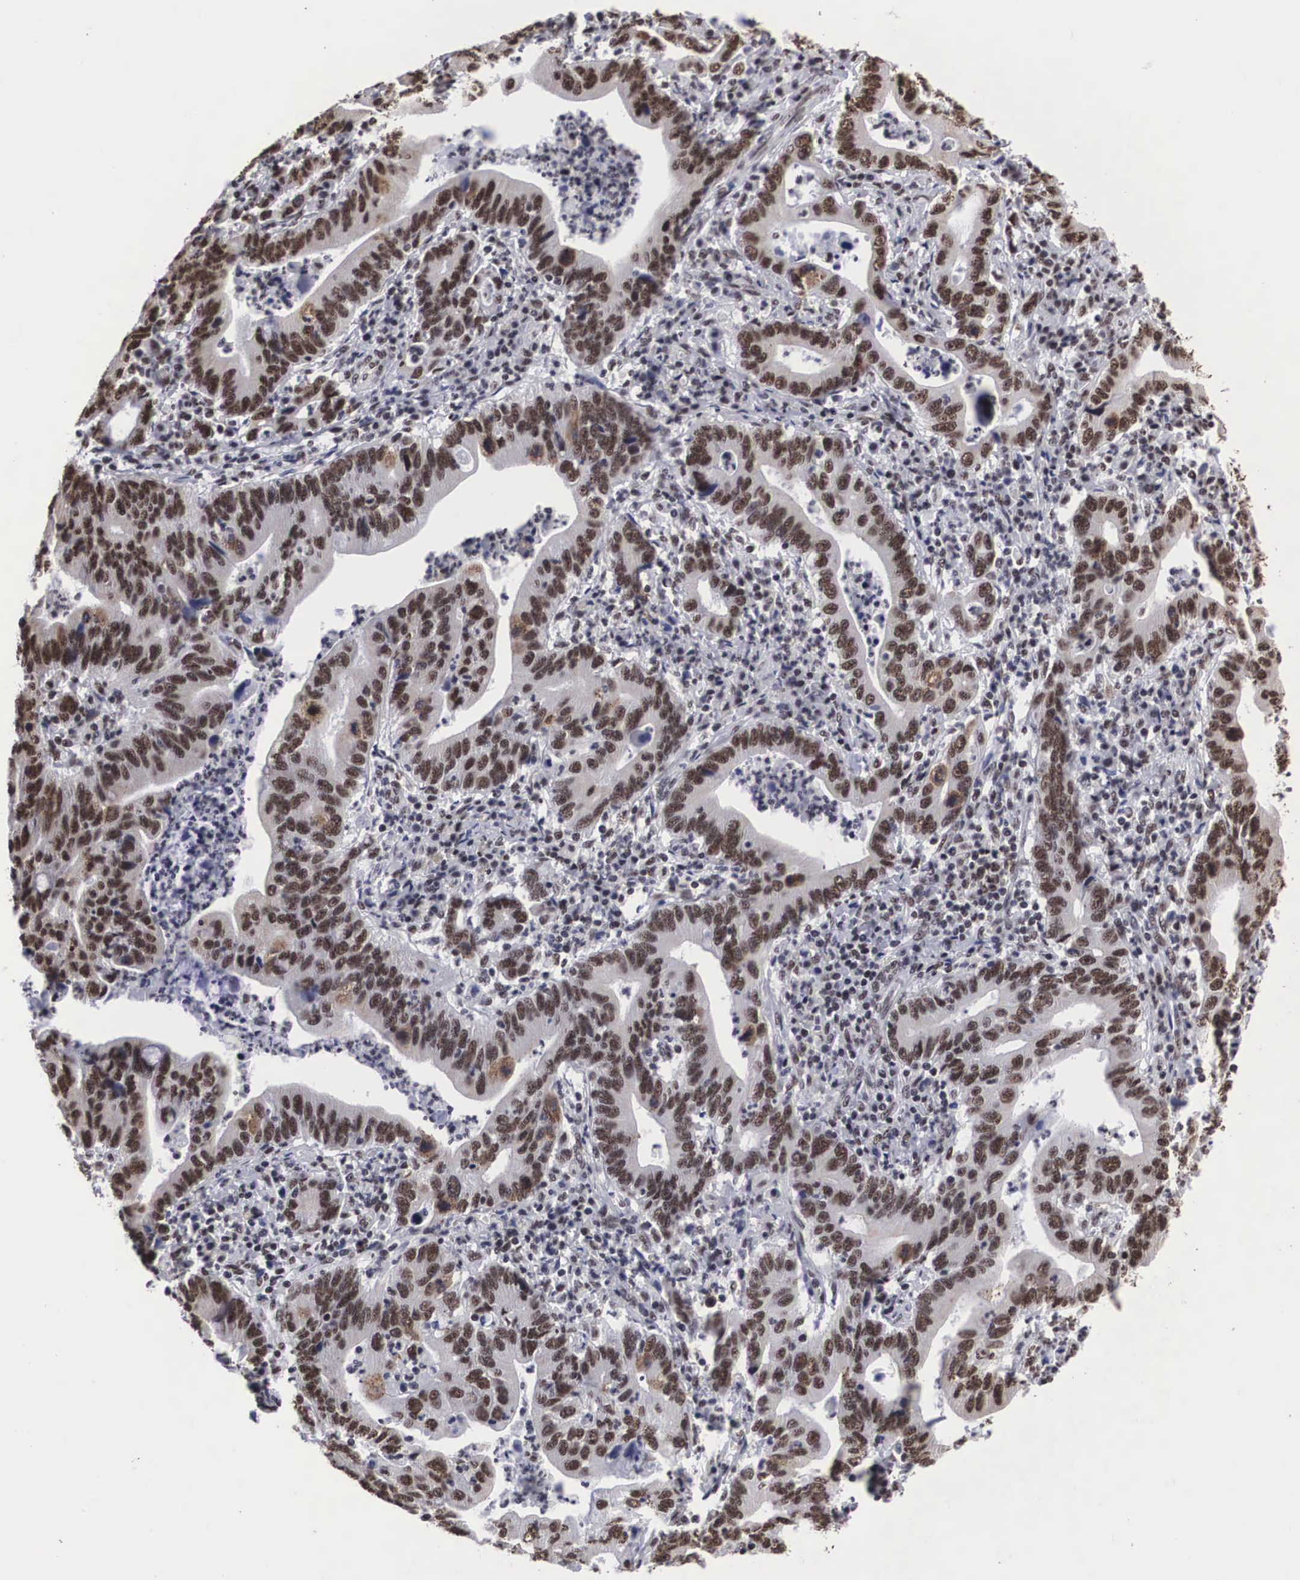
{"staining": {"intensity": "moderate", "quantity": ">75%", "location": "nuclear"}, "tissue": "stomach cancer", "cell_type": "Tumor cells", "image_type": "cancer", "snomed": [{"axis": "morphology", "description": "Adenocarcinoma, NOS"}, {"axis": "topography", "description": "Stomach, upper"}], "caption": "Protein staining by immunohistochemistry exhibits moderate nuclear expression in about >75% of tumor cells in adenocarcinoma (stomach).", "gene": "ACIN1", "patient": {"sex": "male", "age": 63}}